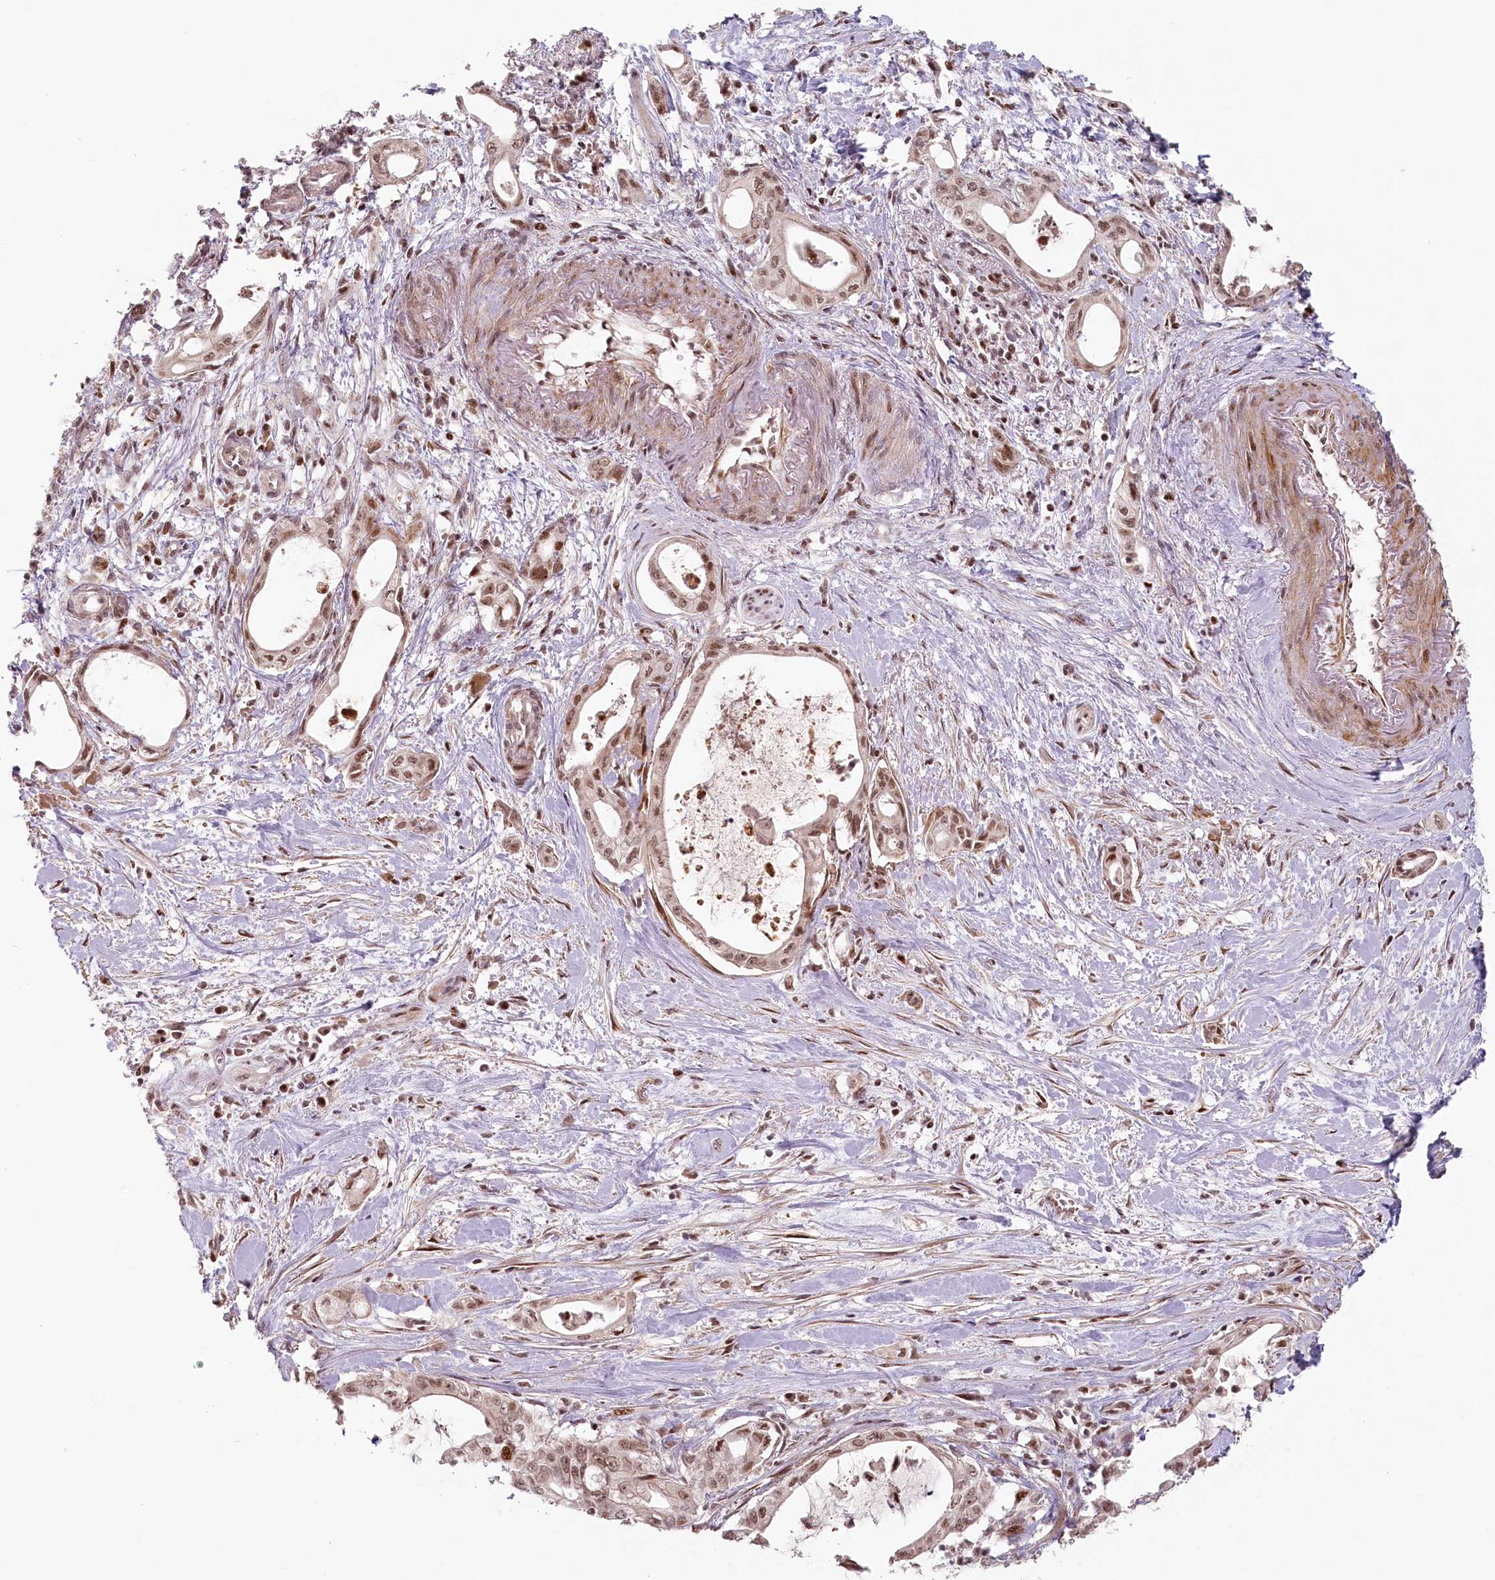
{"staining": {"intensity": "moderate", "quantity": ">75%", "location": "nuclear"}, "tissue": "pancreatic cancer", "cell_type": "Tumor cells", "image_type": "cancer", "snomed": [{"axis": "morphology", "description": "Adenocarcinoma, NOS"}, {"axis": "topography", "description": "Pancreas"}], "caption": "Adenocarcinoma (pancreatic) stained for a protein (brown) shows moderate nuclear positive staining in about >75% of tumor cells.", "gene": "FAM204A", "patient": {"sex": "male", "age": 72}}